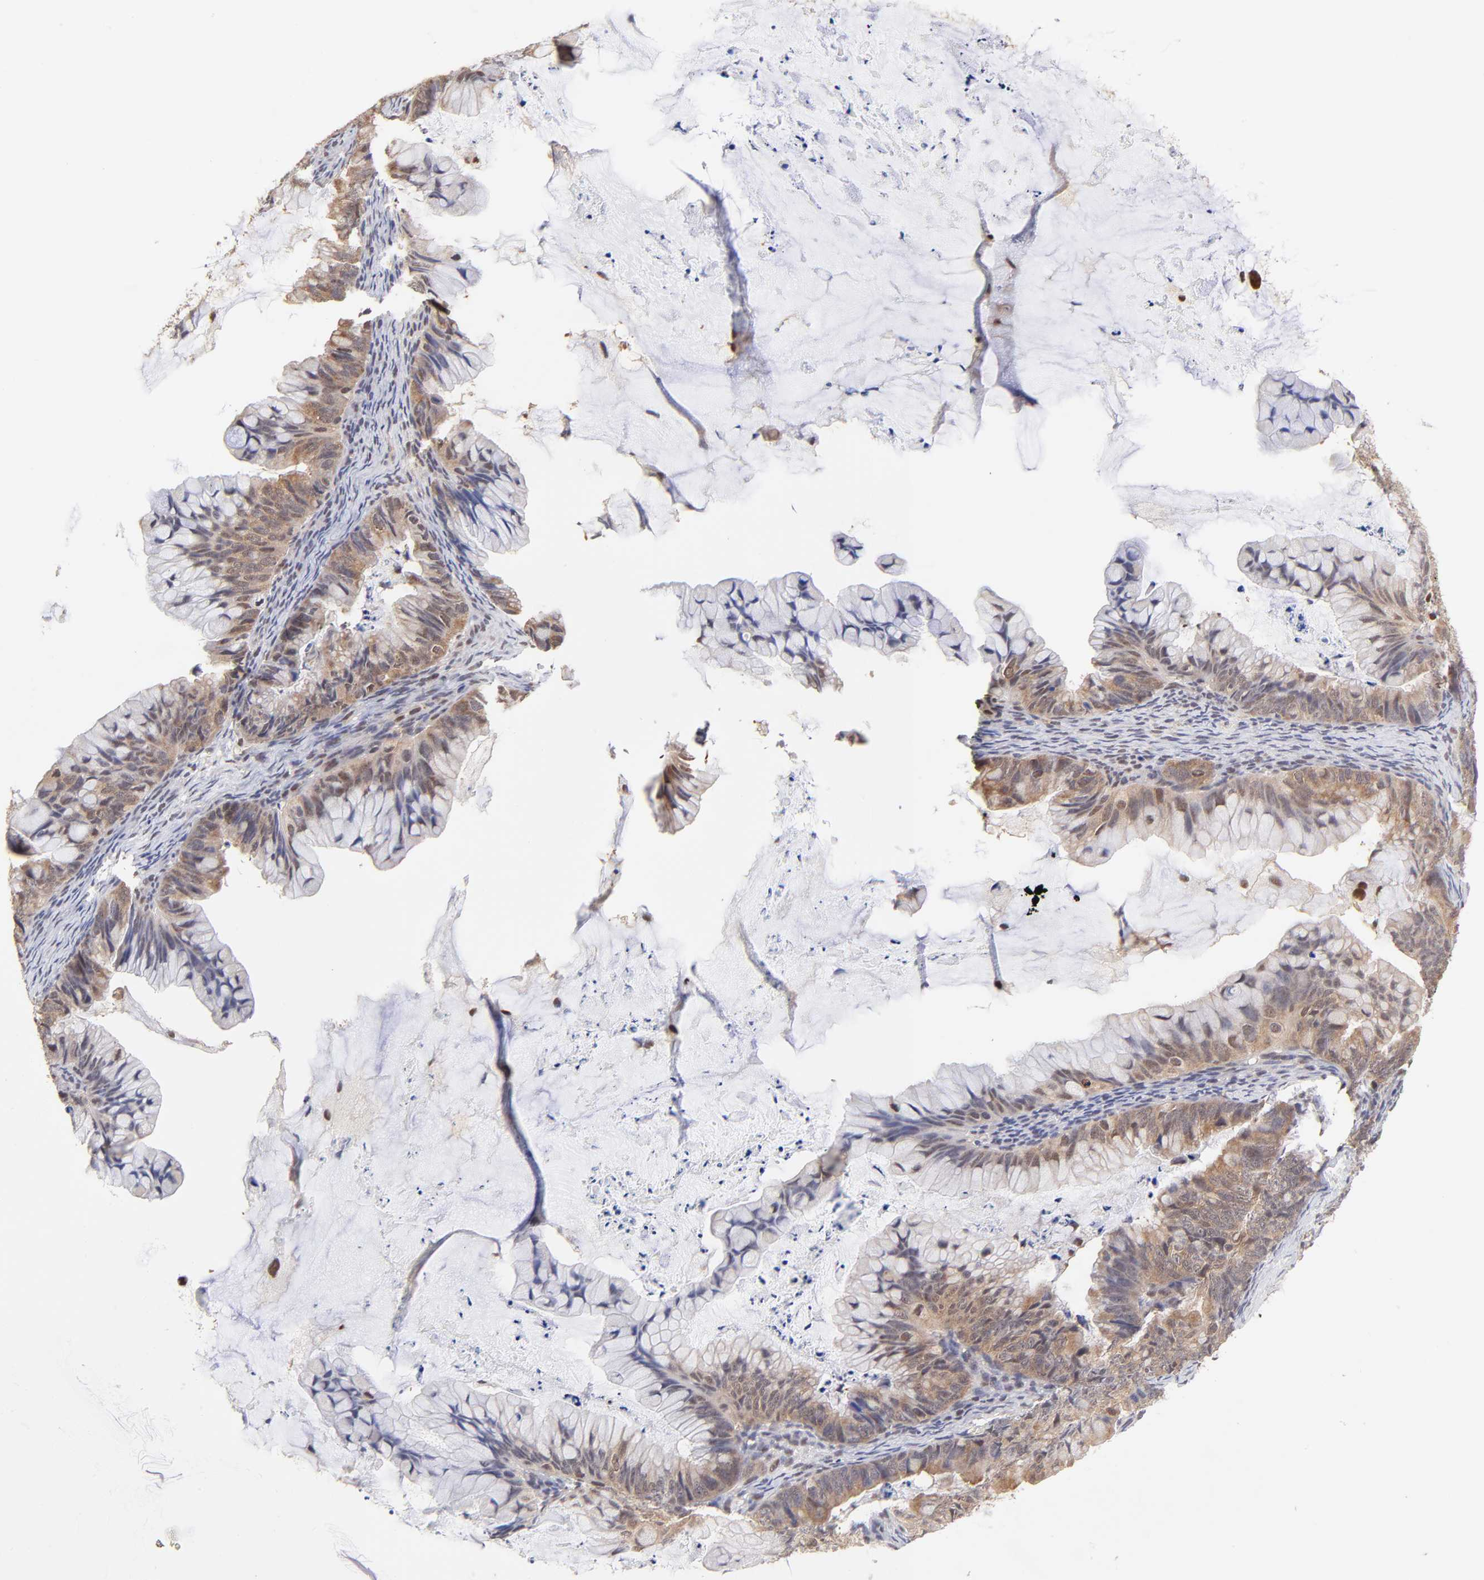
{"staining": {"intensity": "moderate", "quantity": ">75%", "location": "cytoplasmic/membranous"}, "tissue": "ovarian cancer", "cell_type": "Tumor cells", "image_type": "cancer", "snomed": [{"axis": "morphology", "description": "Cystadenocarcinoma, mucinous, NOS"}, {"axis": "topography", "description": "Ovary"}], "caption": "Immunohistochemical staining of human ovarian mucinous cystadenocarcinoma demonstrates medium levels of moderate cytoplasmic/membranous staining in about >75% of tumor cells. The protein is shown in brown color, while the nuclei are stained blue.", "gene": "PSMC4", "patient": {"sex": "female", "age": 36}}